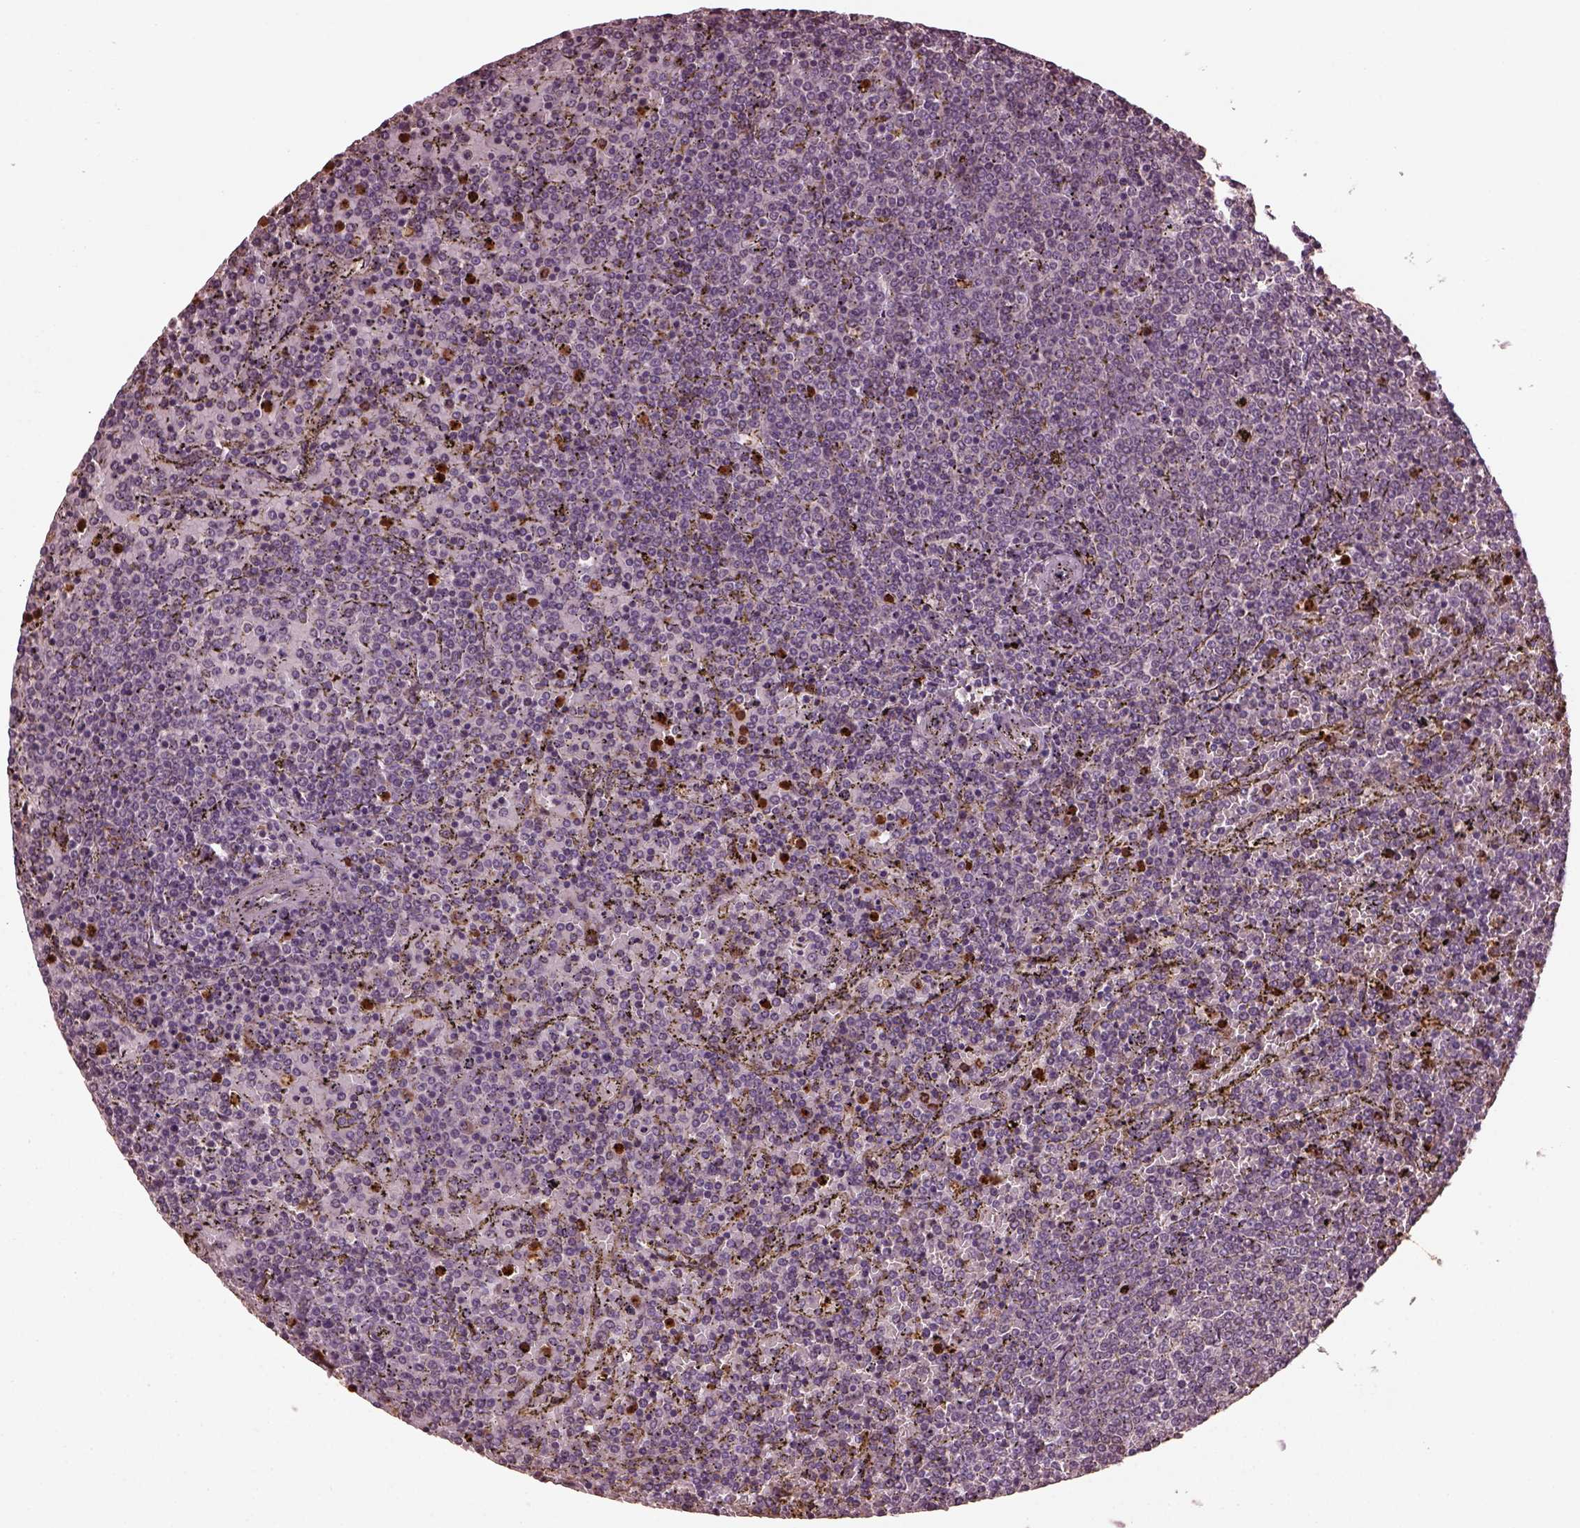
{"staining": {"intensity": "negative", "quantity": "none", "location": "none"}, "tissue": "lymphoma", "cell_type": "Tumor cells", "image_type": "cancer", "snomed": [{"axis": "morphology", "description": "Malignant lymphoma, non-Hodgkin's type, Low grade"}, {"axis": "topography", "description": "Spleen"}], "caption": "Lymphoma was stained to show a protein in brown. There is no significant staining in tumor cells. The staining was performed using DAB to visualize the protein expression in brown, while the nuclei were stained in blue with hematoxylin (Magnification: 20x).", "gene": "RUFY3", "patient": {"sex": "female", "age": 77}}